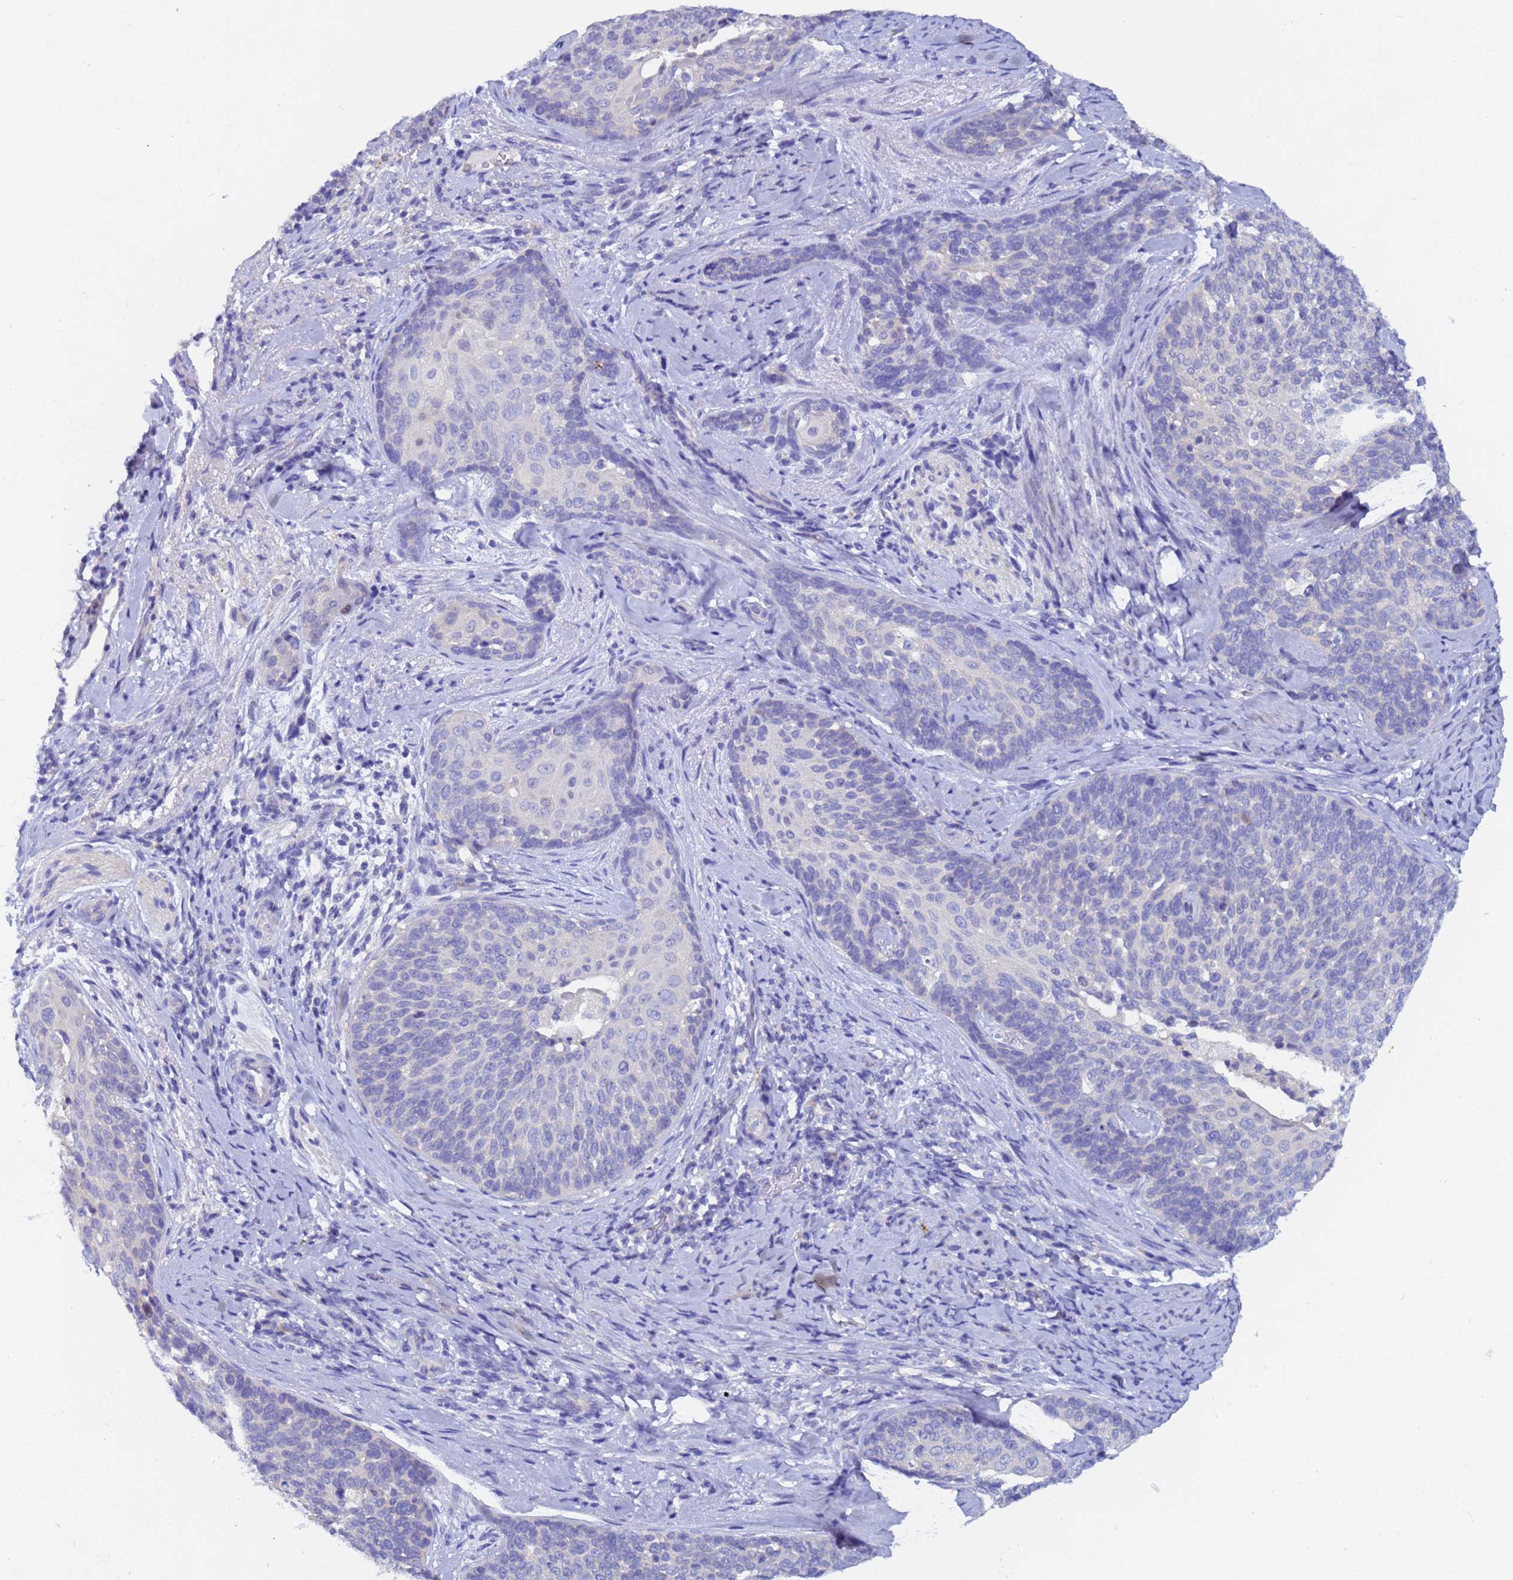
{"staining": {"intensity": "negative", "quantity": "none", "location": "none"}, "tissue": "cervical cancer", "cell_type": "Tumor cells", "image_type": "cancer", "snomed": [{"axis": "morphology", "description": "Squamous cell carcinoma, NOS"}, {"axis": "topography", "description": "Cervix"}], "caption": "Immunohistochemical staining of human cervical cancer reveals no significant staining in tumor cells.", "gene": "UBE2O", "patient": {"sex": "female", "age": 50}}